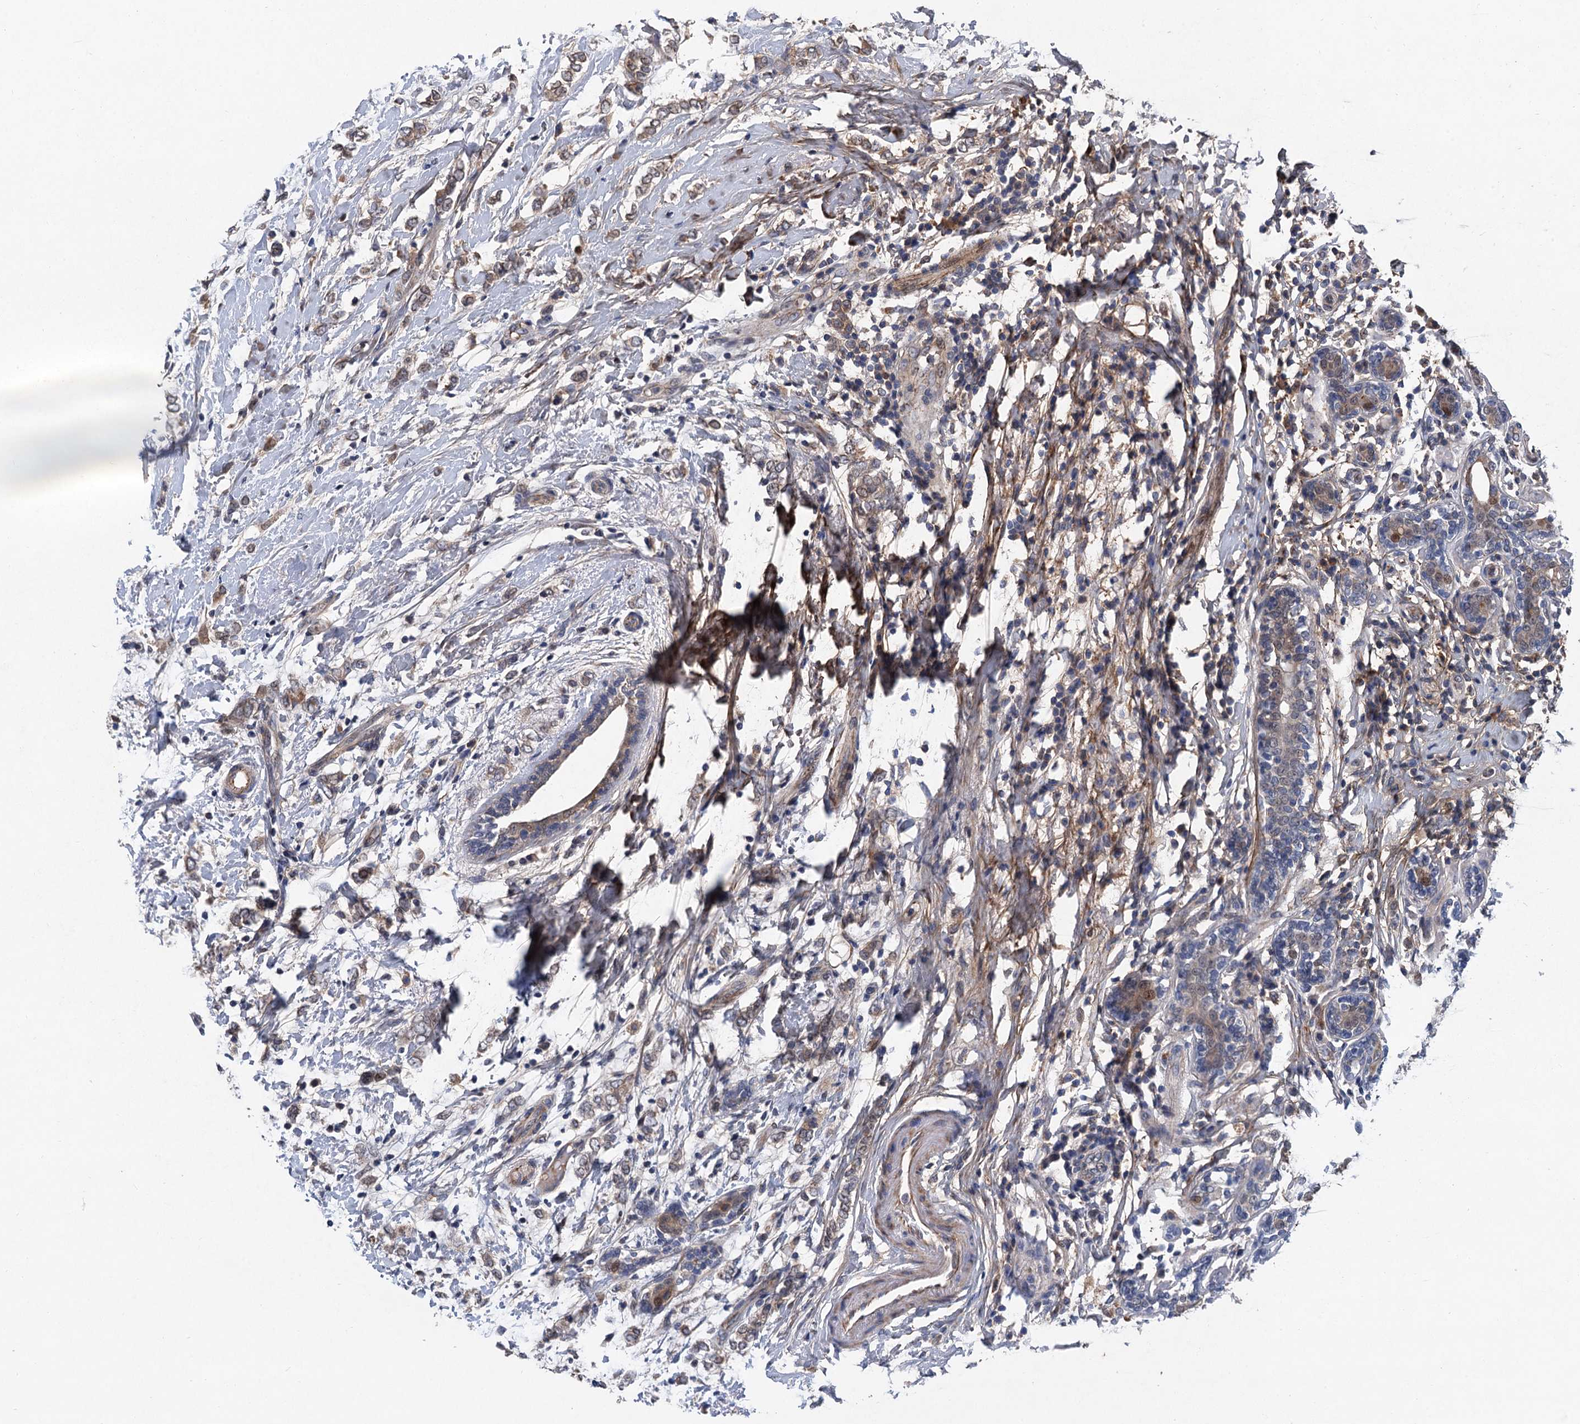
{"staining": {"intensity": "weak", "quantity": ">75%", "location": "cytoplasmic/membranous"}, "tissue": "breast cancer", "cell_type": "Tumor cells", "image_type": "cancer", "snomed": [{"axis": "morphology", "description": "Normal tissue, NOS"}, {"axis": "morphology", "description": "Lobular carcinoma"}, {"axis": "topography", "description": "Breast"}], "caption": "Breast cancer stained for a protein demonstrates weak cytoplasmic/membranous positivity in tumor cells.", "gene": "TRAF7", "patient": {"sex": "female", "age": 47}}